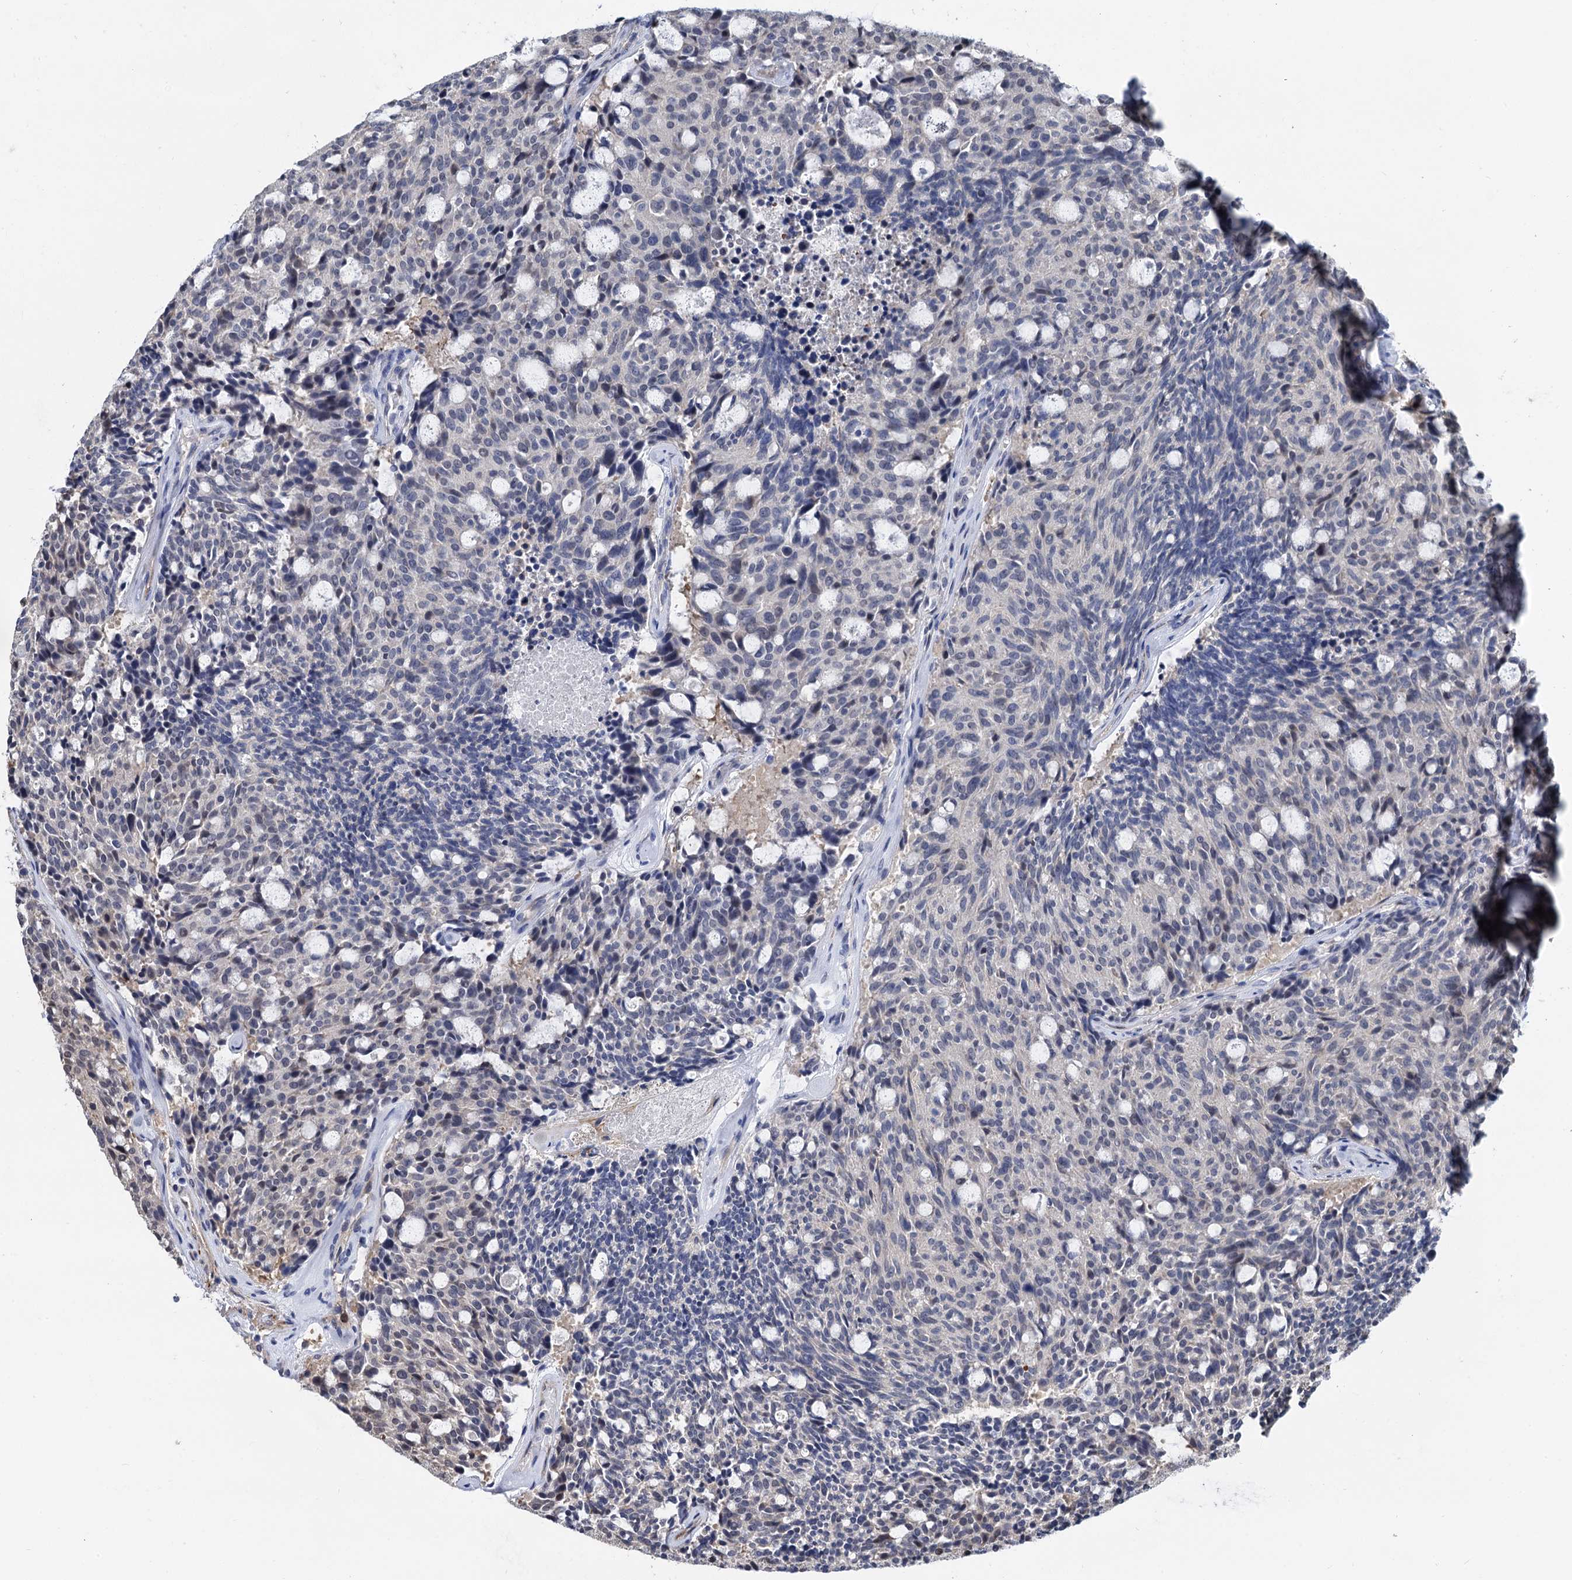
{"staining": {"intensity": "negative", "quantity": "none", "location": "none"}, "tissue": "carcinoid", "cell_type": "Tumor cells", "image_type": "cancer", "snomed": [{"axis": "morphology", "description": "Carcinoid, malignant, NOS"}, {"axis": "topography", "description": "Pancreas"}], "caption": "The histopathology image demonstrates no staining of tumor cells in carcinoid (malignant).", "gene": "PSMD4", "patient": {"sex": "female", "age": 54}}